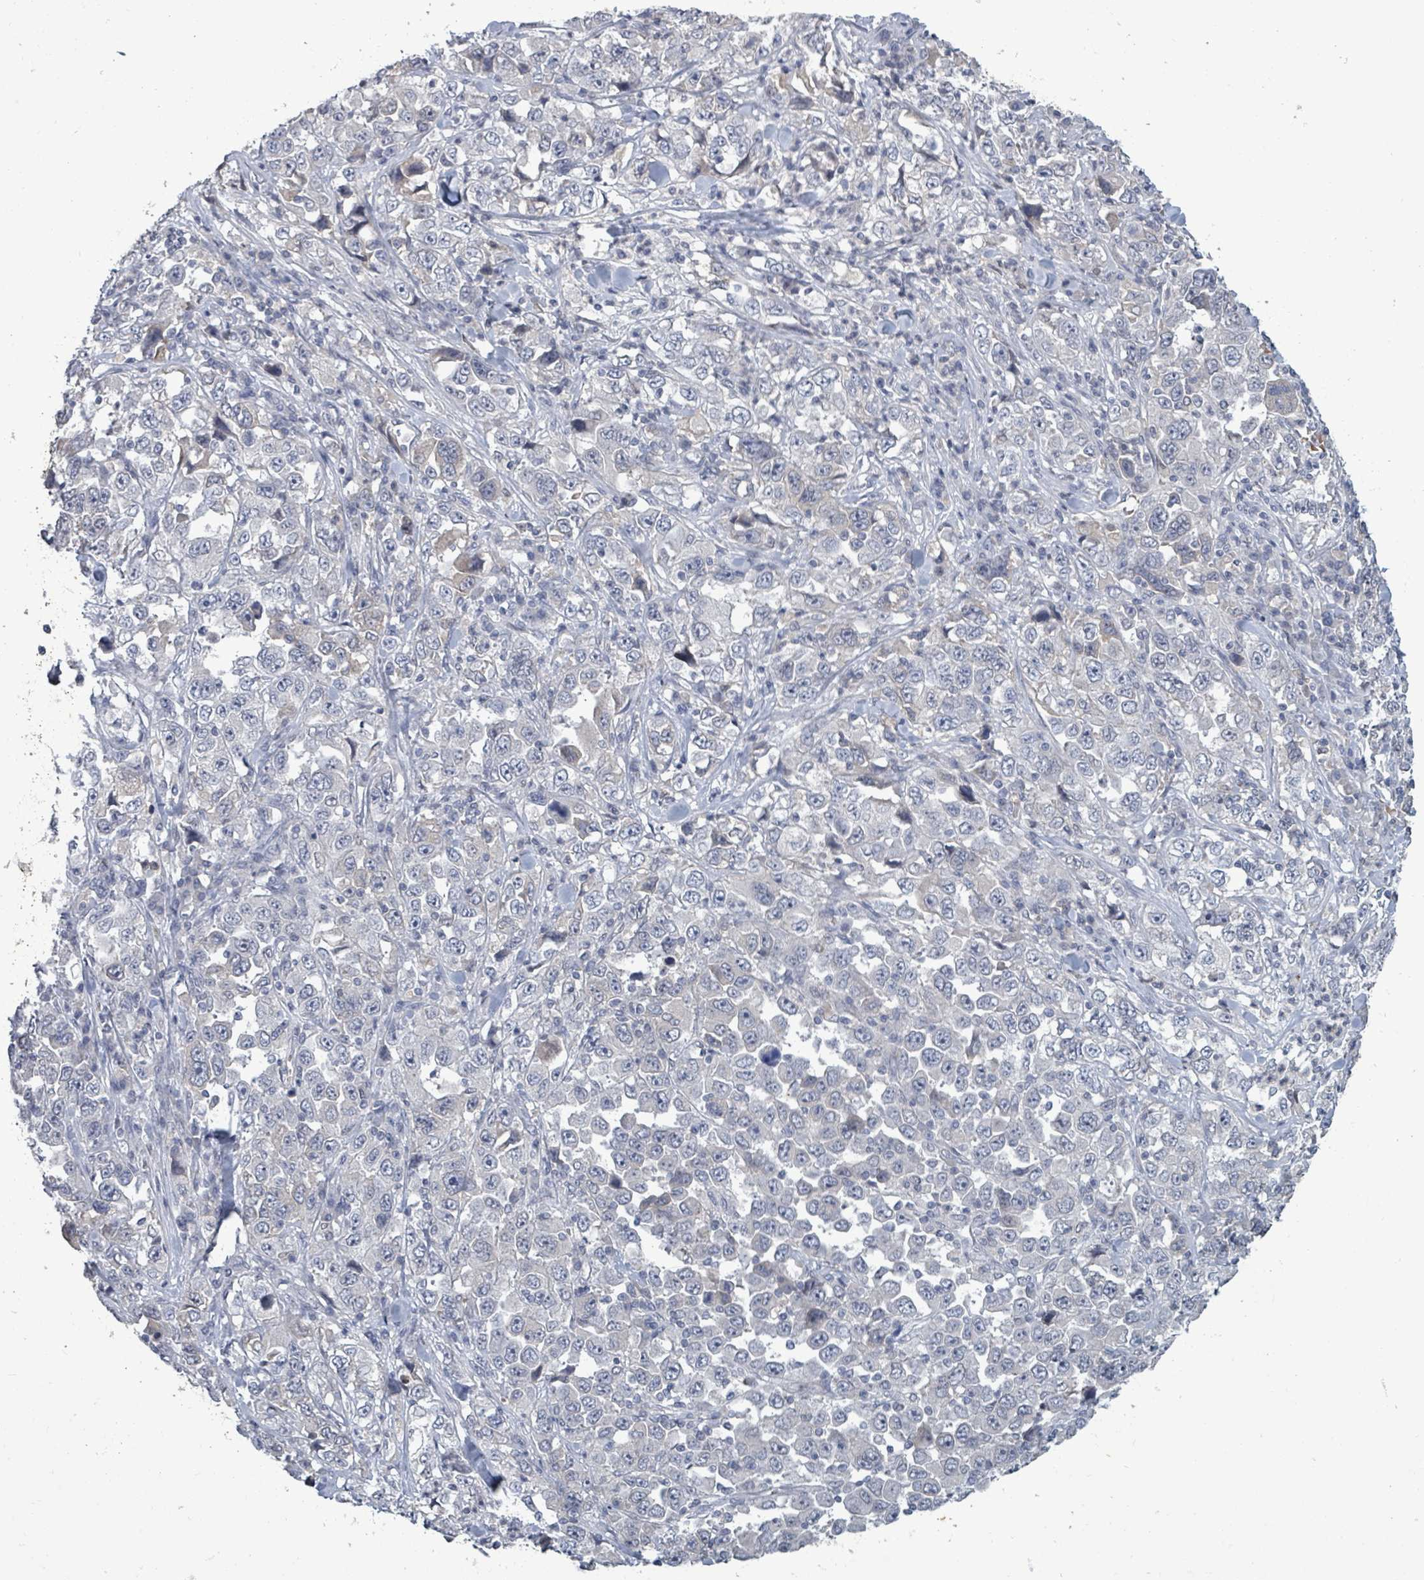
{"staining": {"intensity": "negative", "quantity": "none", "location": "none"}, "tissue": "stomach cancer", "cell_type": "Tumor cells", "image_type": "cancer", "snomed": [{"axis": "morphology", "description": "Normal tissue, NOS"}, {"axis": "morphology", "description": "Adenocarcinoma, NOS"}, {"axis": "topography", "description": "Stomach, upper"}, {"axis": "topography", "description": "Stomach"}], "caption": "Immunohistochemical staining of human stomach cancer shows no significant staining in tumor cells.", "gene": "GRM8", "patient": {"sex": "male", "age": 59}}